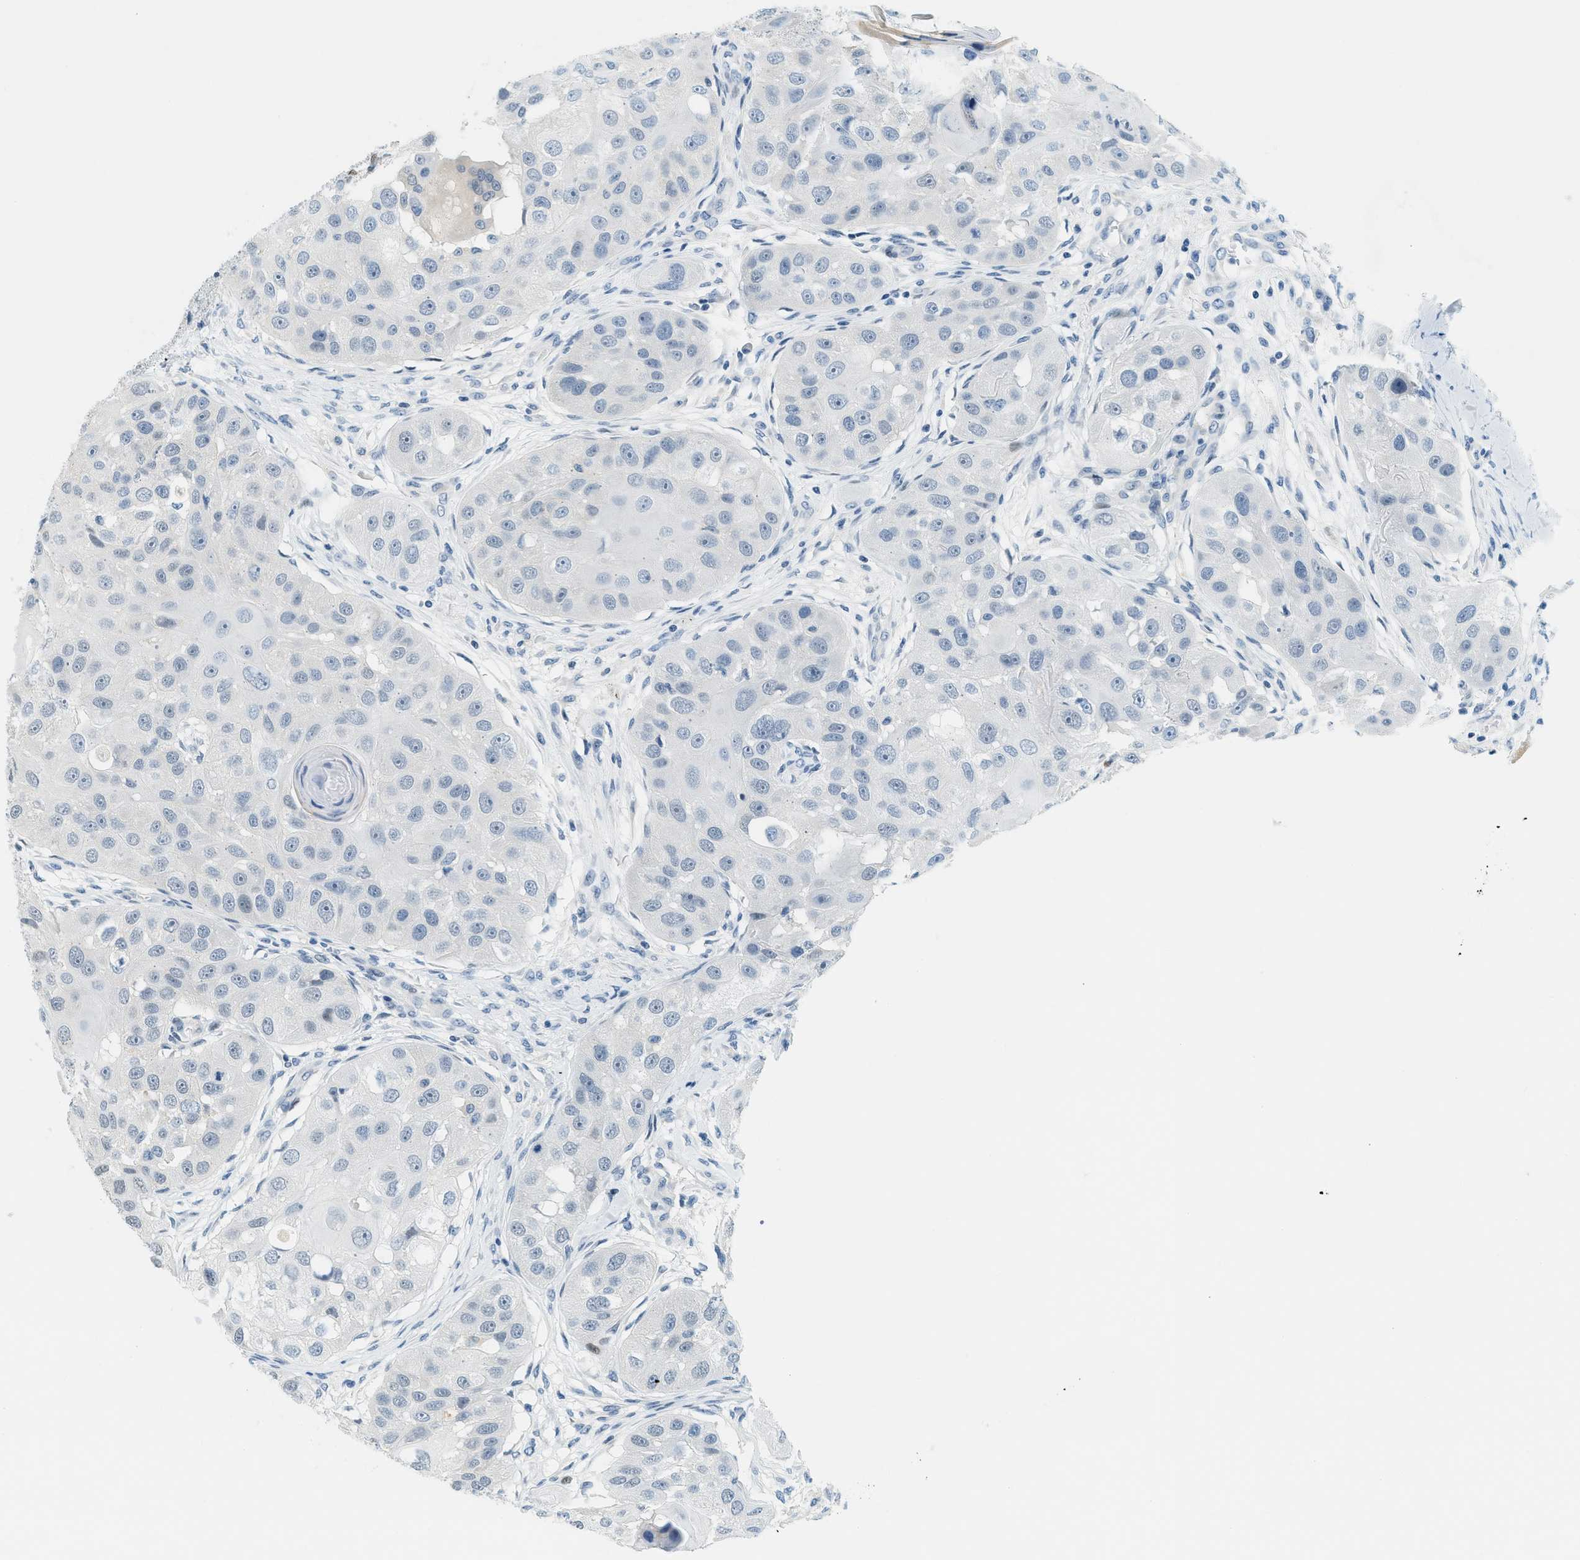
{"staining": {"intensity": "negative", "quantity": "none", "location": "none"}, "tissue": "head and neck cancer", "cell_type": "Tumor cells", "image_type": "cancer", "snomed": [{"axis": "morphology", "description": "Normal tissue, NOS"}, {"axis": "morphology", "description": "Squamous cell carcinoma, NOS"}, {"axis": "topography", "description": "Skeletal muscle"}, {"axis": "topography", "description": "Head-Neck"}], "caption": "High power microscopy micrograph of an immunohistochemistry (IHC) photomicrograph of head and neck cancer (squamous cell carcinoma), revealing no significant staining in tumor cells.", "gene": "CYP4X1", "patient": {"sex": "male", "age": 51}}